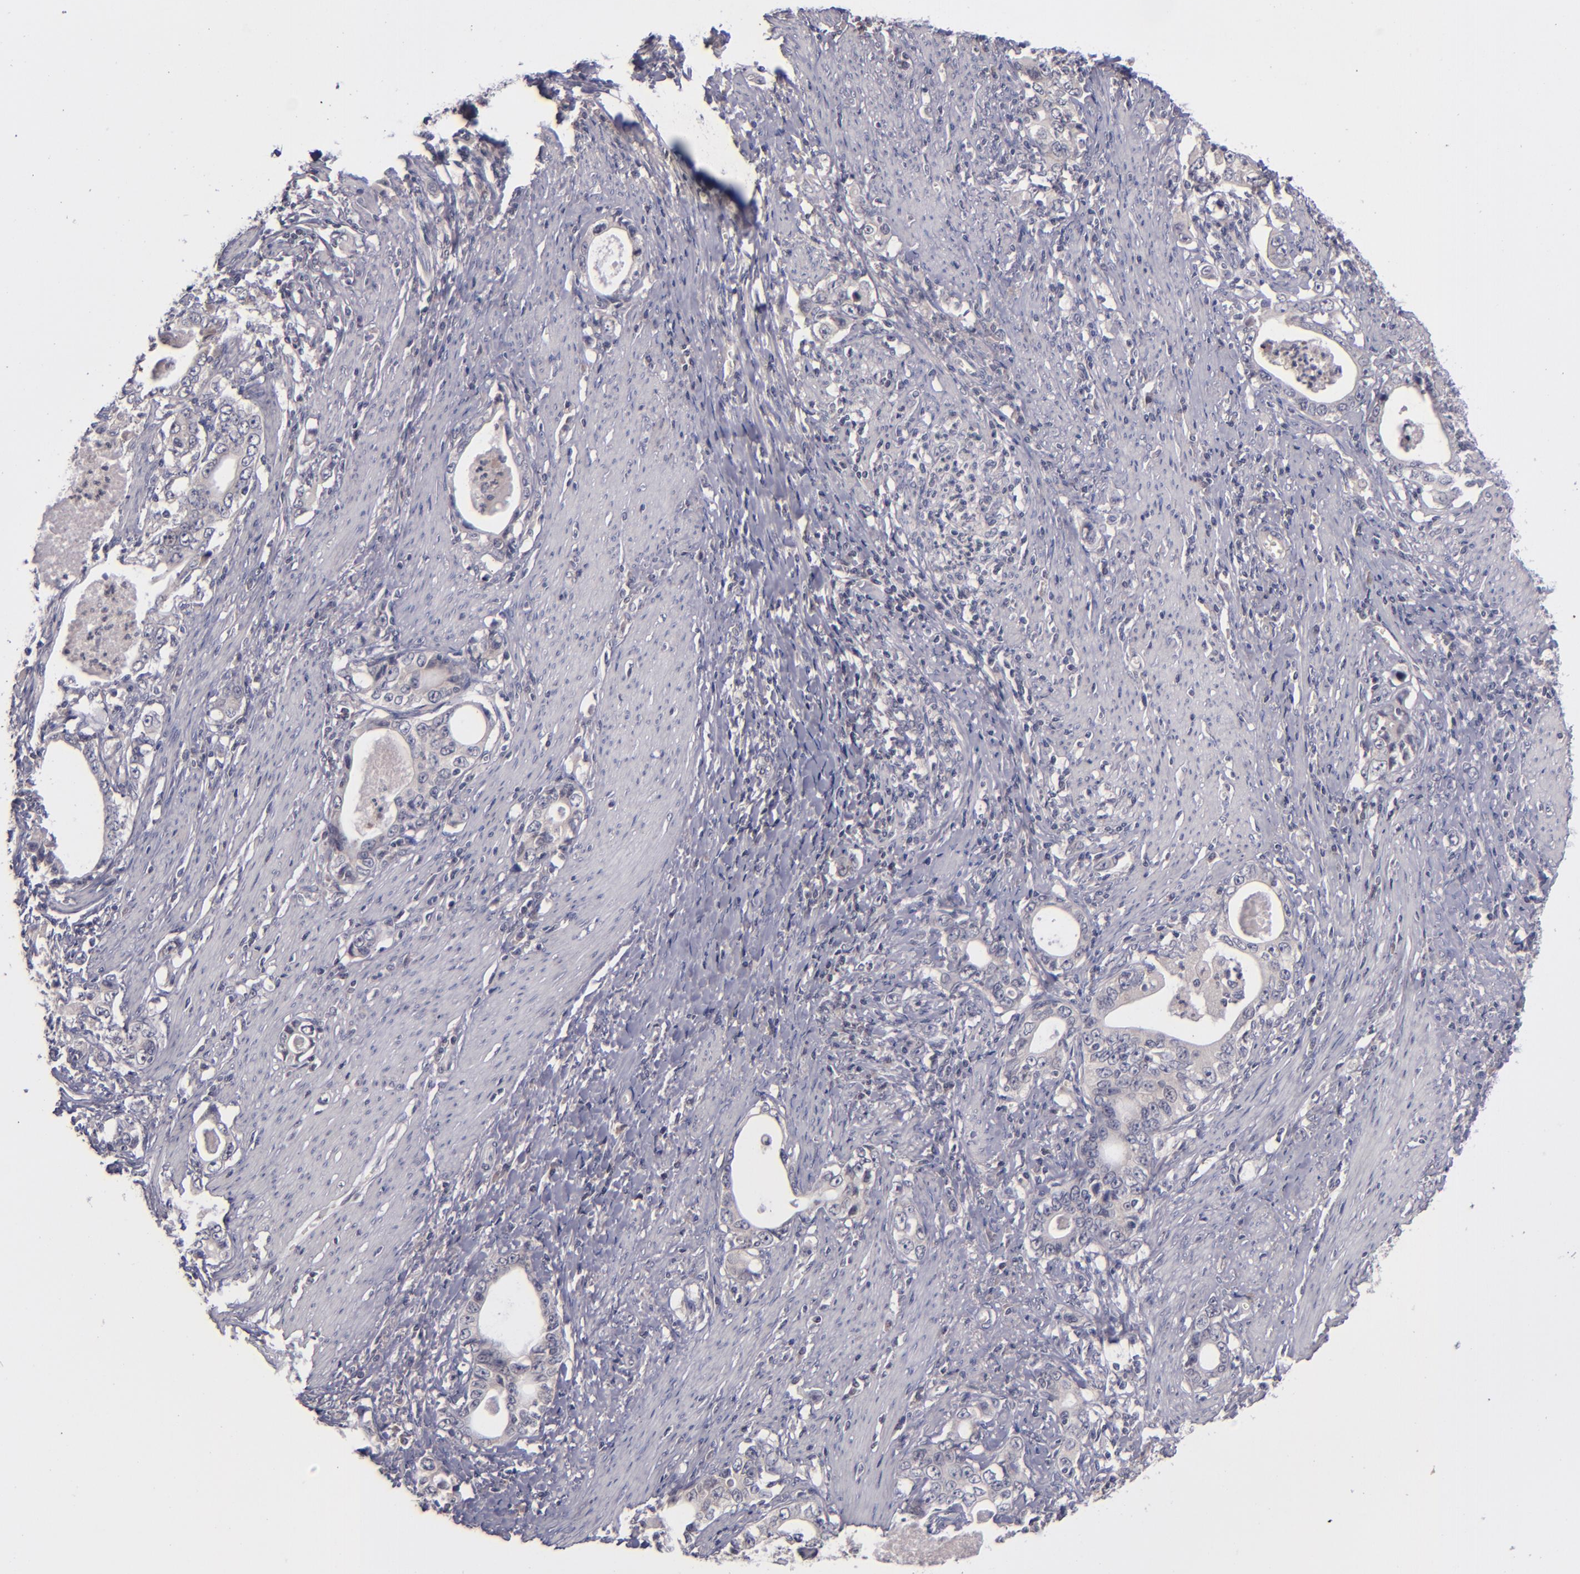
{"staining": {"intensity": "negative", "quantity": "none", "location": "none"}, "tissue": "stomach cancer", "cell_type": "Tumor cells", "image_type": "cancer", "snomed": [{"axis": "morphology", "description": "Adenocarcinoma, NOS"}, {"axis": "topography", "description": "Stomach, lower"}], "caption": "An image of human stomach cancer is negative for staining in tumor cells.", "gene": "TSC2", "patient": {"sex": "female", "age": 72}}